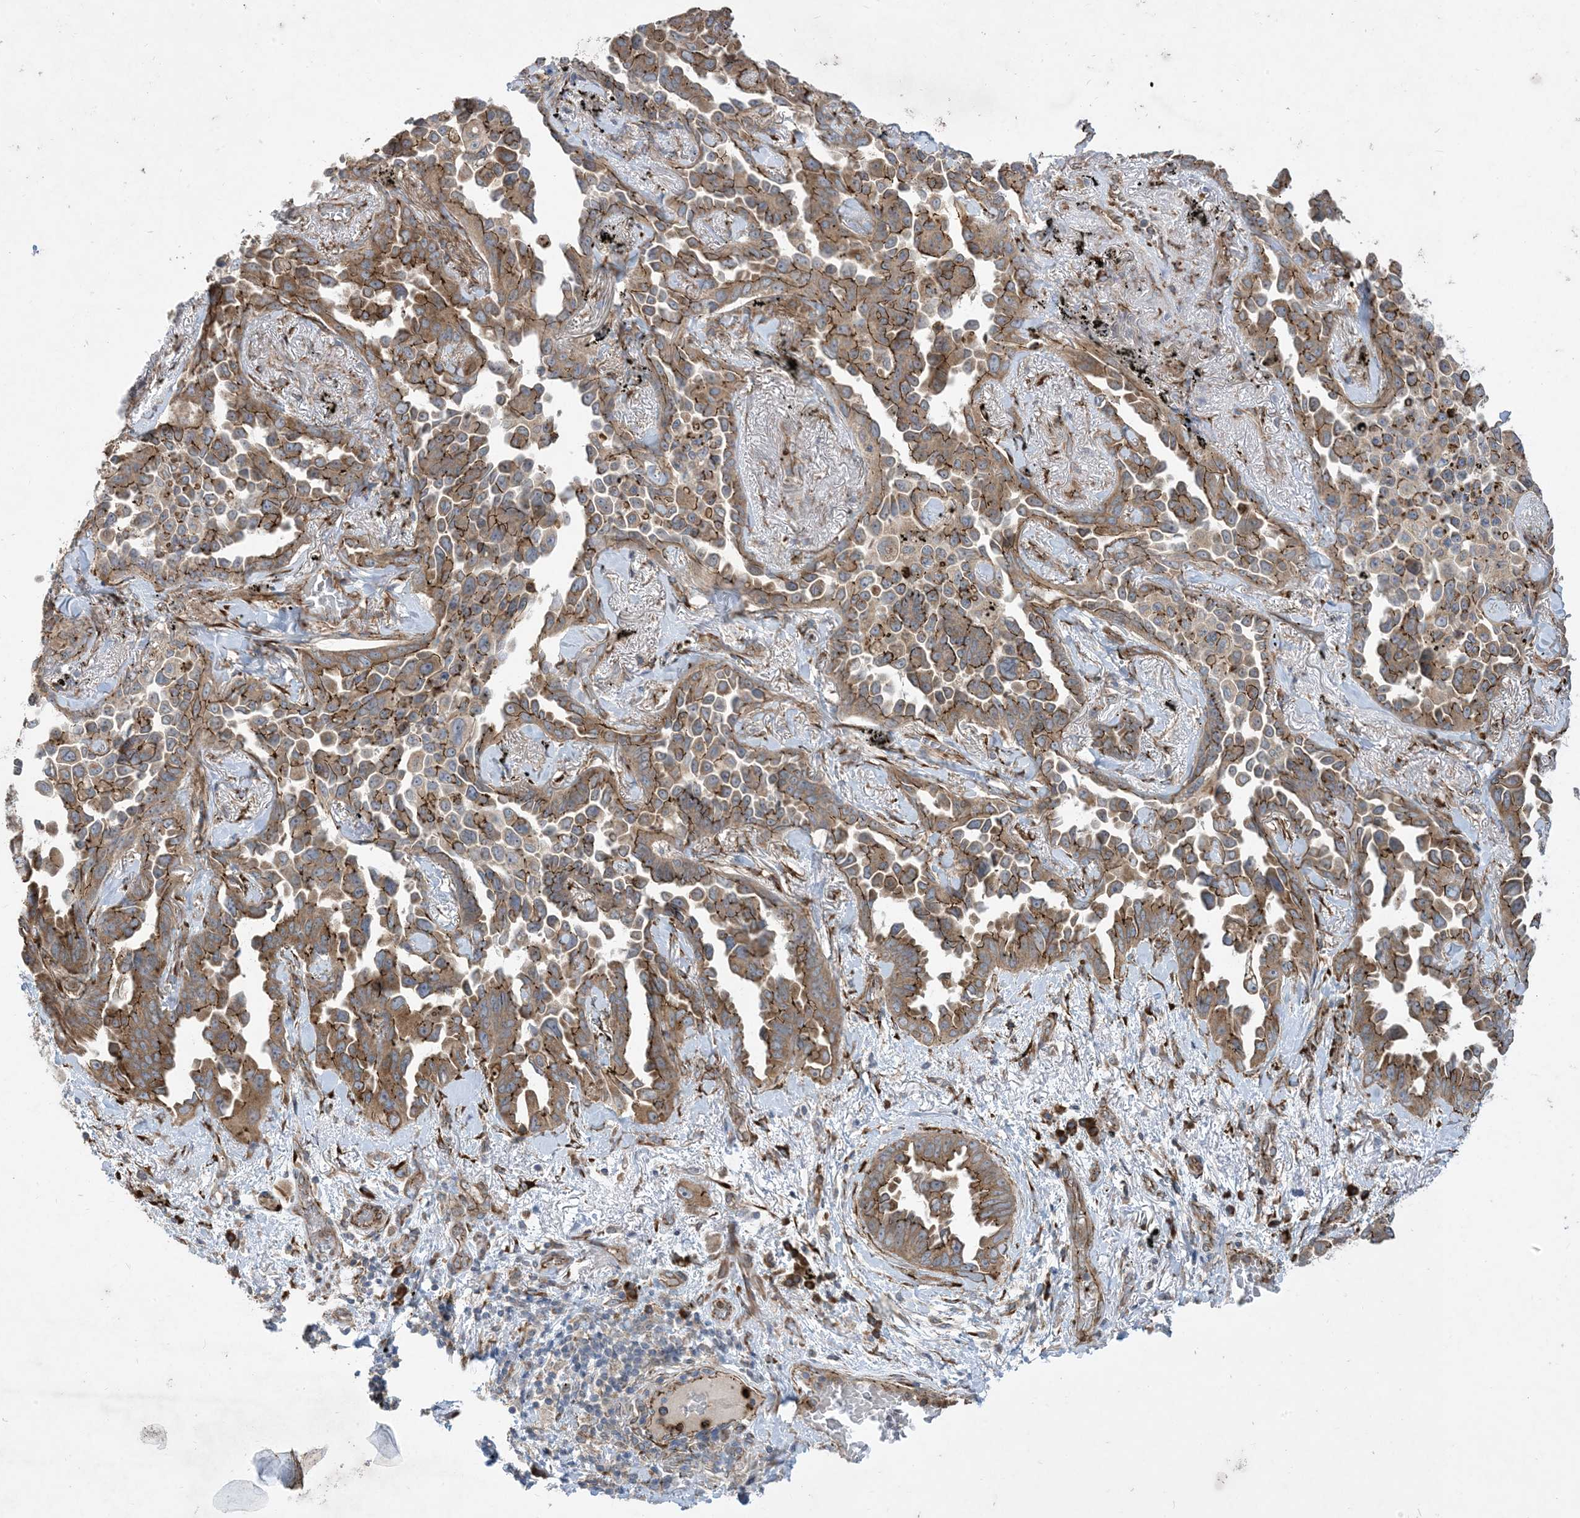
{"staining": {"intensity": "moderate", "quantity": ">75%", "location": "cytoplasmic/membranous"}, "tissue": "lung cancer", "cell_type": "Tumor cells", "image_type": "cancer", "snomed": [{"axis": "morphology", "description": "Adenocarcinoma, NOS"}, {"axis": "topography", "description": "Lung"}], "caption": "Immunohistochemical staining of human lung cancer exhibits medium levels of moderate cytoplasmic/membranous expression in approximately >75% of tumor cells.", "gene": "OTOP1", "patient": {"sex": "female", "age": 67}}